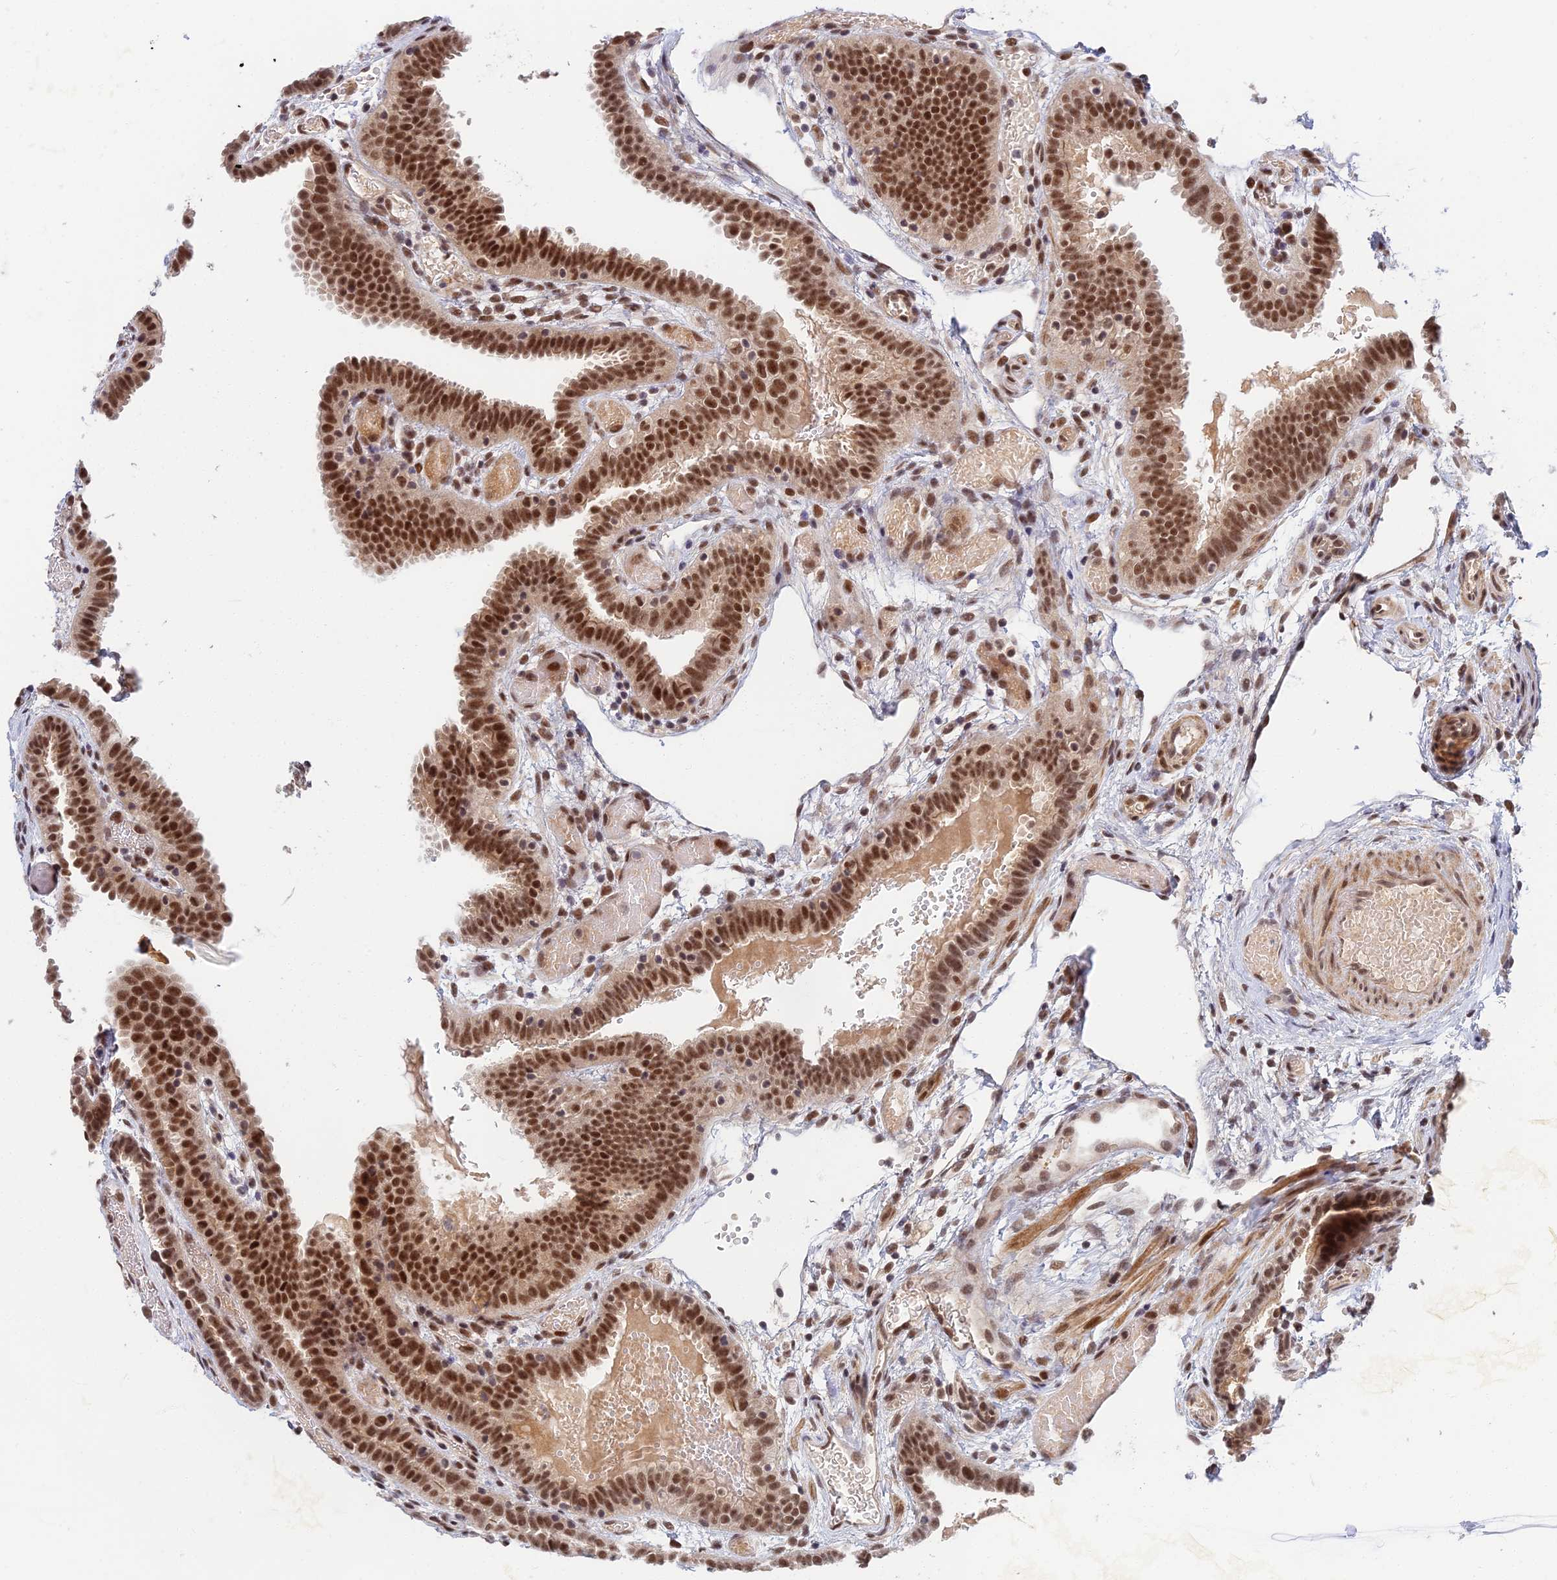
{"staining": {"intensity": "strong", "quantity": ">75%", "location": "nuclear"}, "tissue": "fallopian tube", "cell_type": "Glandular cells", "image_type": "normal", "snomed": [{"axis": "morphology", "description": "Normal tissue, NOS"}, {"axis": "topography", "description": "Fallopian tube"}], "caption": "IHC image of unremarkable fallopian tube: fallopian tube stained using IHC exhibits high levels of strong protein expression localized specifically in the nuclear of glandular cells, appearing as a nuclear brown color.", "gene": "TCEA2", "patient": {"sex": "female", "age": 37}}